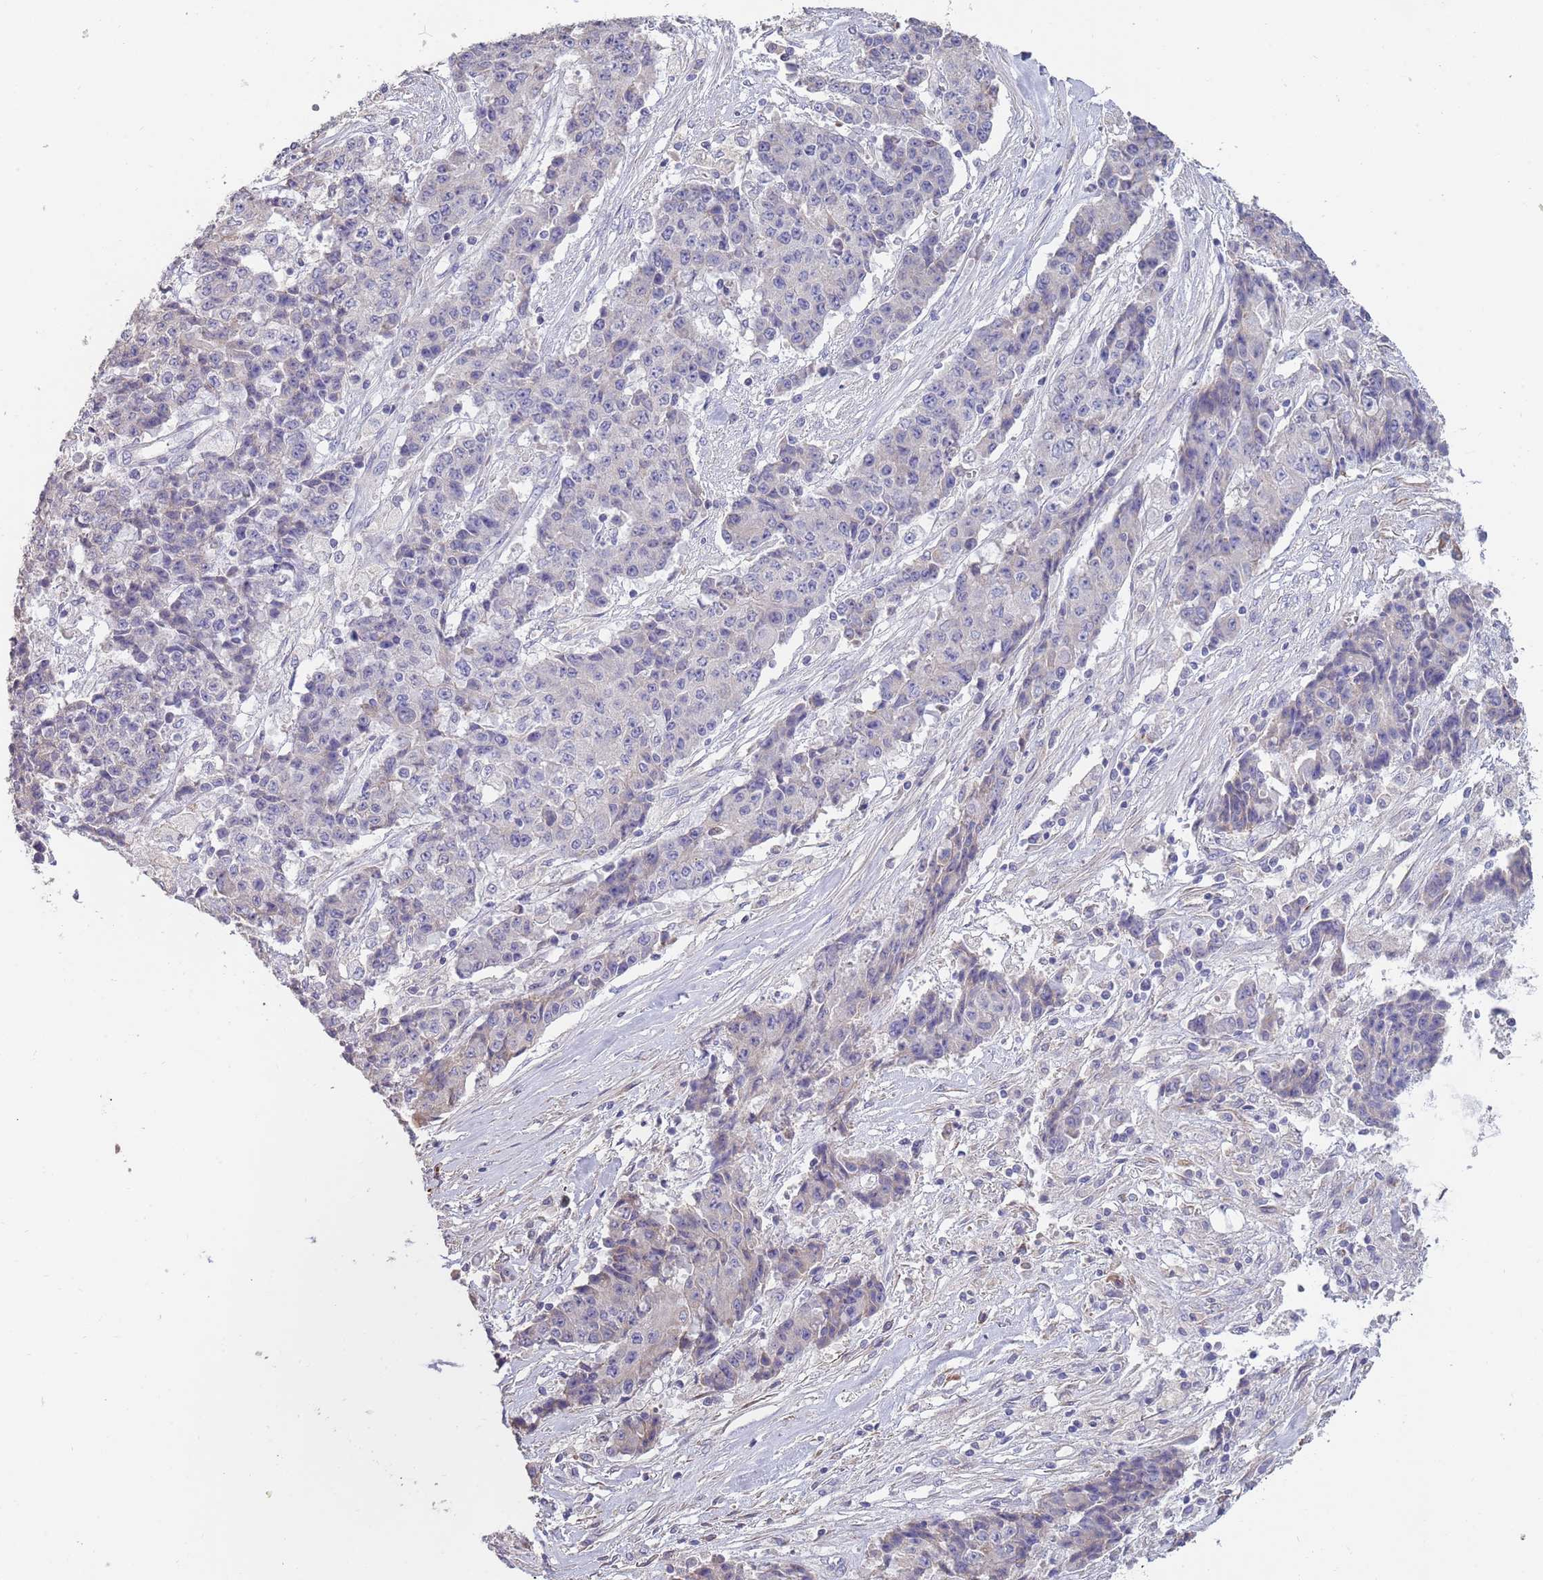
{"staining": {"intensity": "negative", "quantity": "none", "location": "none"}, "tissue": "ovarian cancer", "cell_type": "Tumor cells", "image_type": "cancer", "snomed": [{"axis": "morphology", "description": "Carcinoma, endometroid"}, {"axis": "topography", "description": "Ovary"}], "caption": "Tumor cells show no significant protein expression in ovarian endometroid carcinoma.", "gene": "SUSD1", "patient": {"sex": "female", "age": 42}}